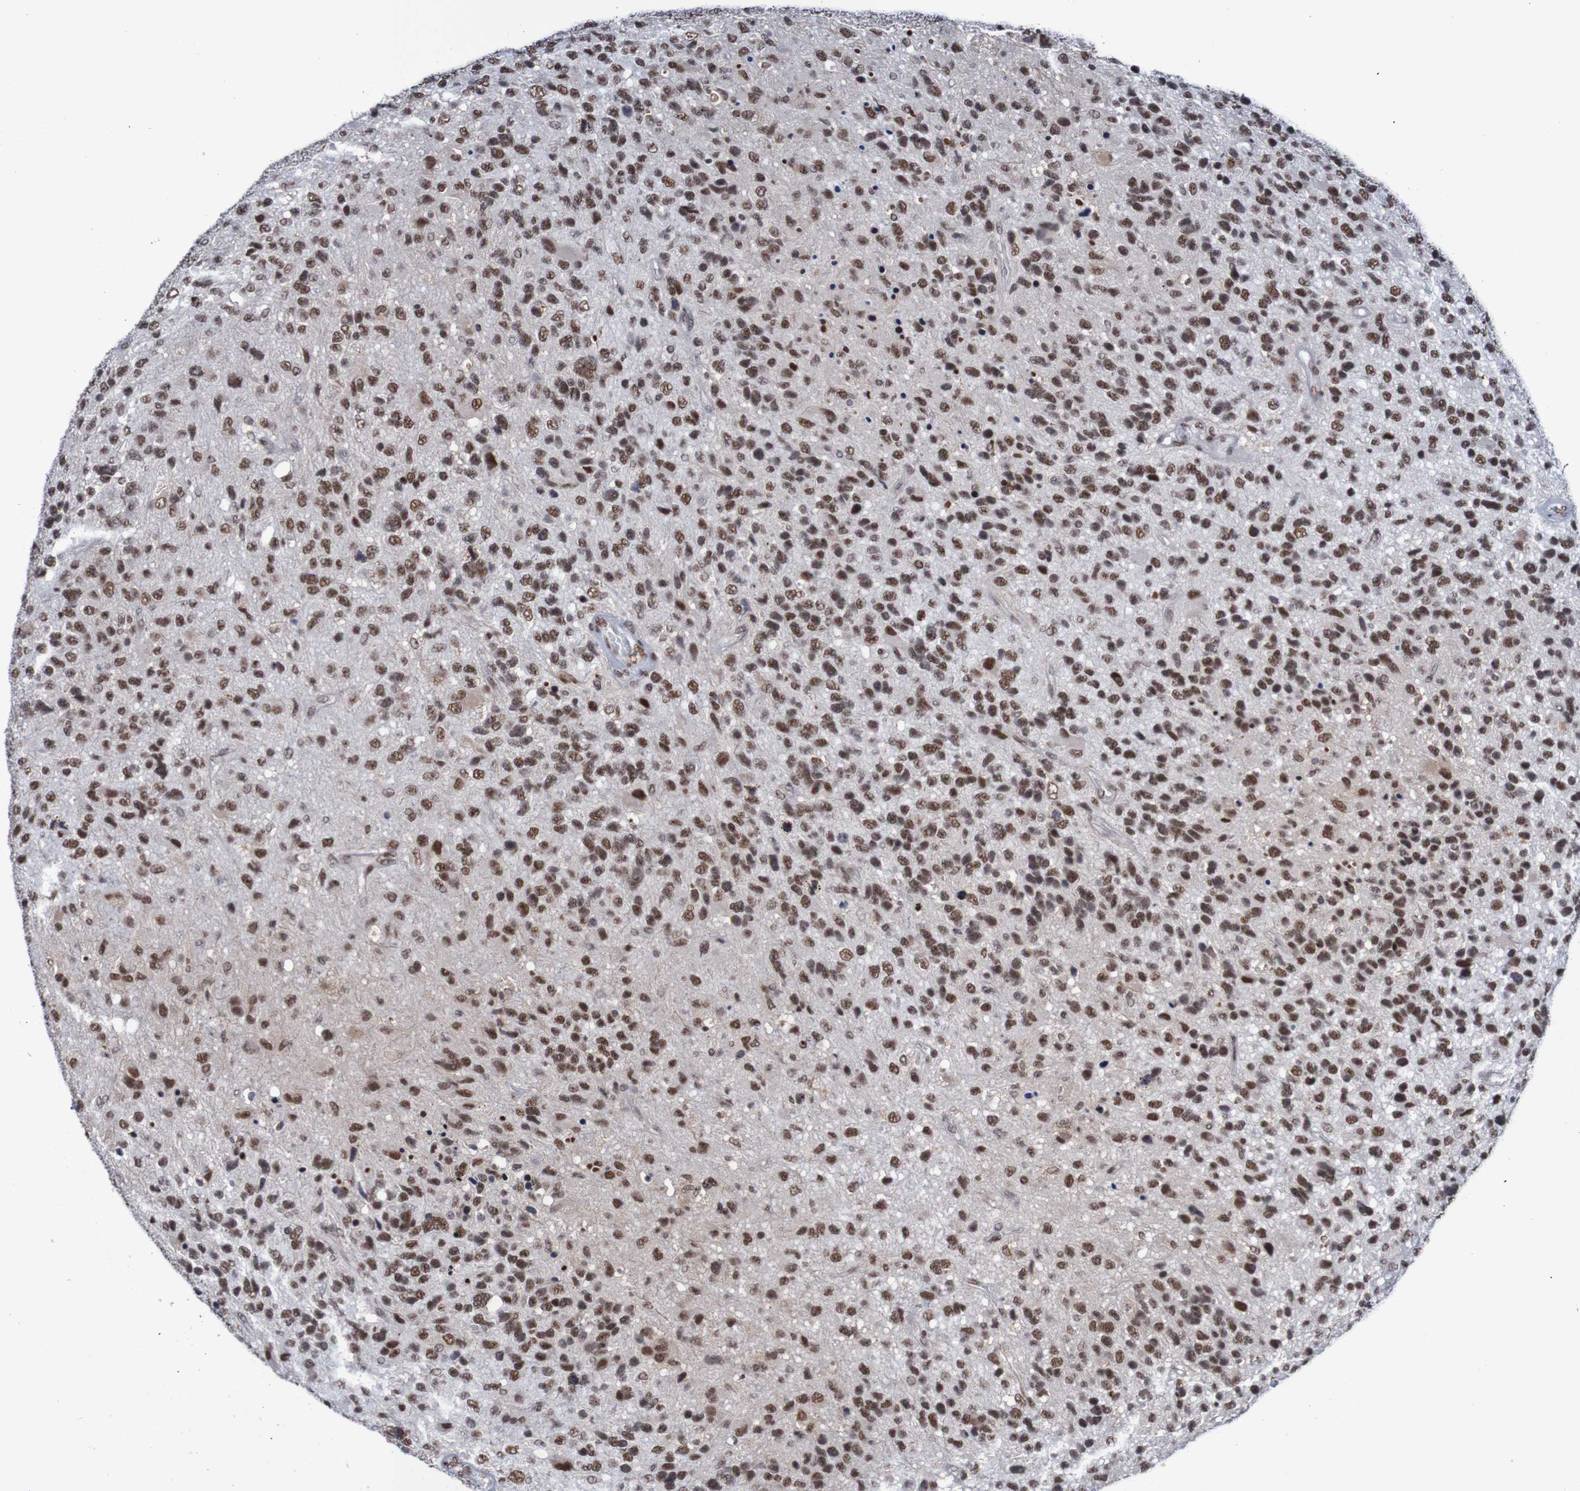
{"staining": {"intensity": "moderate", "quantity": ">75%", "location": "nuclear"}, "tissue": "glioma", "cell_type": "Tumor cells", "image_type": "cancer", "snomed": [{"axis": "morphology", "description": "Glioma, malignant, High grade"}, {"axis": "topography", "description": "Brain"}], "caption": "A photomicrograph showing moderate nuclear staining in approximately >75% of tumor cells in malignant glioma (high-grade), as visualized by brown immunohistochemical staining.", "gene": "CDC5L", "patient": {"sex": "female", "age": 58}}